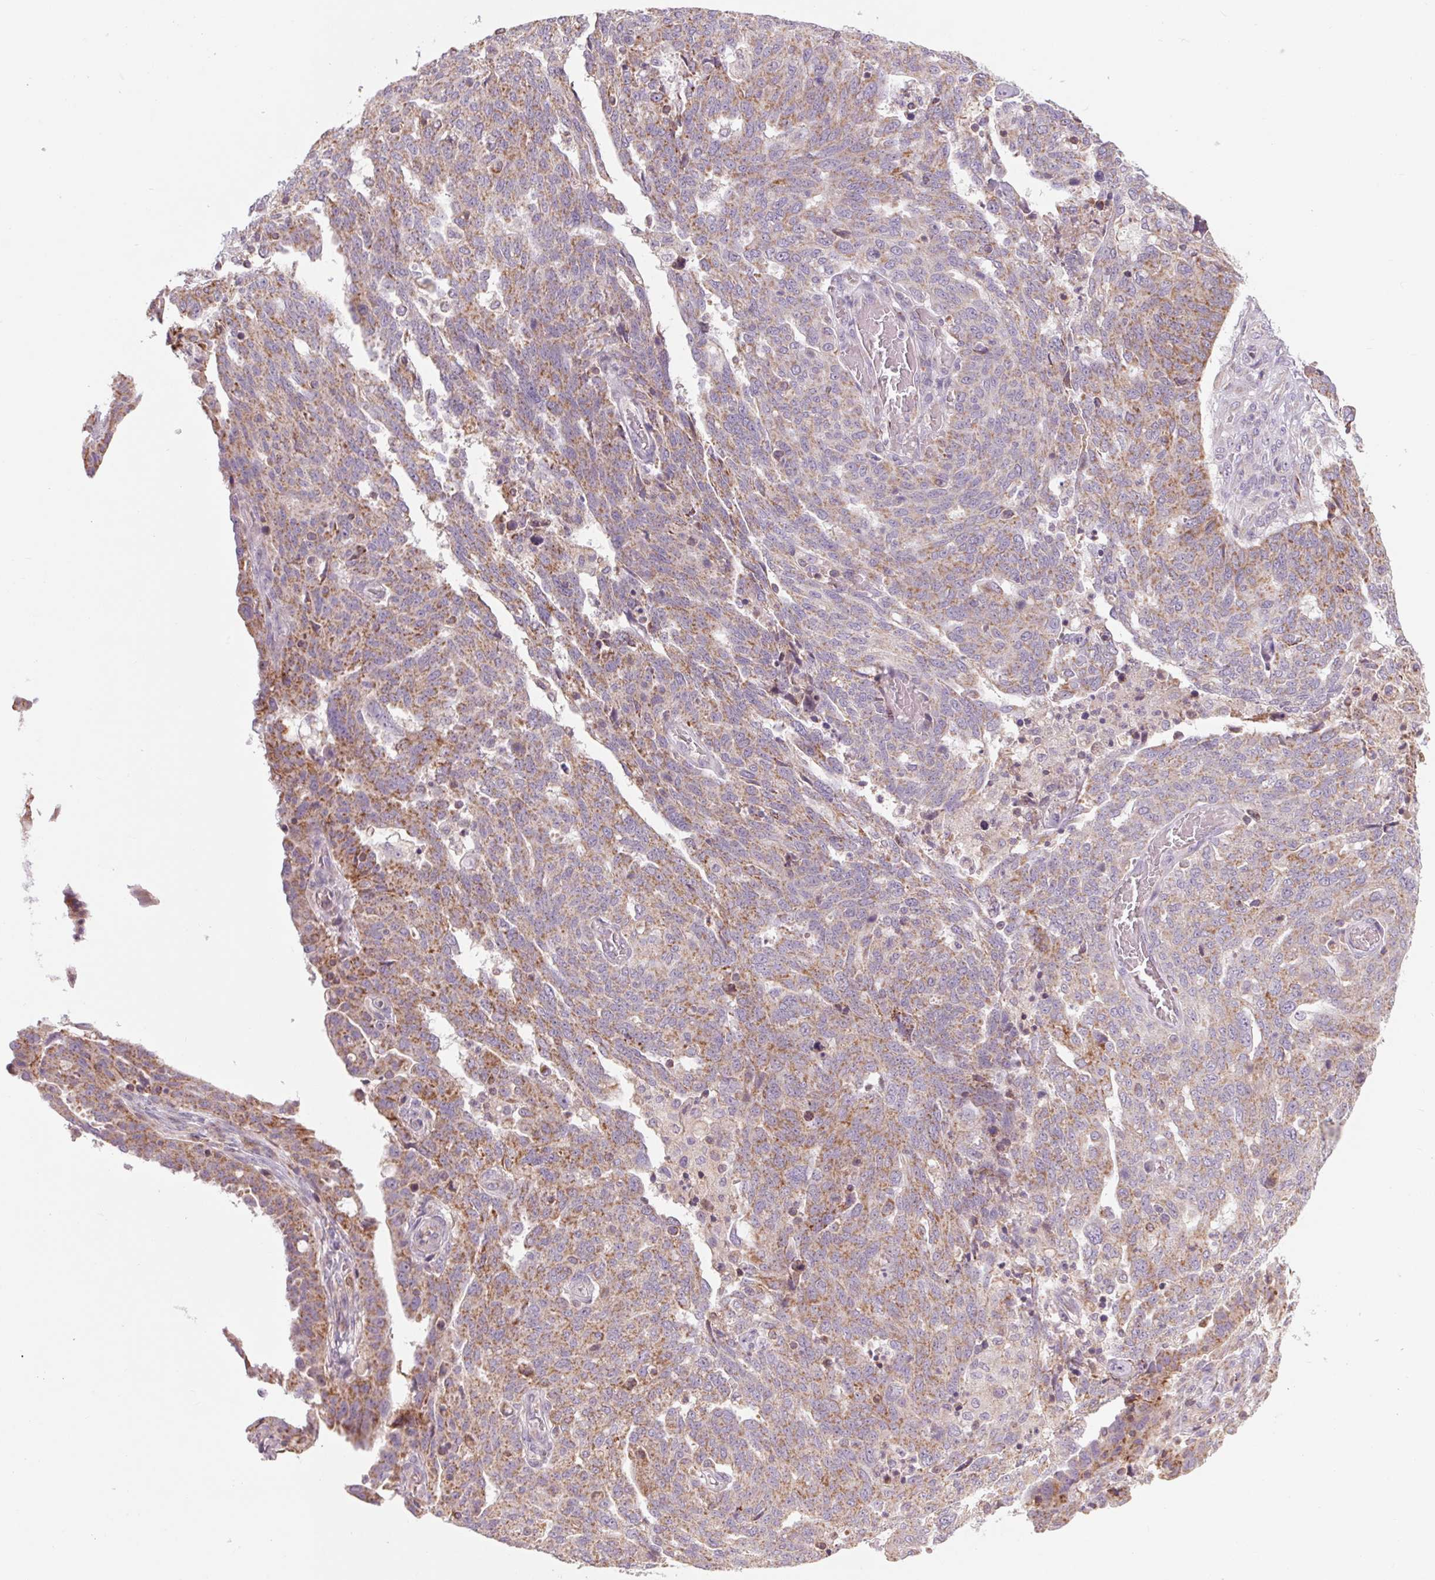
{"staining": {"intensity": "moderate", "quantity": ">75%", "location": "cytoplasmic/membranous"}, "tissue": "ovarian cancer", "cell_type": "Tumor cells", "image_type": "cancer", "snomed": [{"axis": "morphology", "description": "Cystadenocarcinoma, serous, NOS"}, {"axis": "topography", "description": "Ovary"}], "caption": "Immunohistochemical staining of human ovarian serous cystadenocarcinoma exhibits medium levels of moderate cytoplasmic/membranous protein expression in approximately >75% of tumor cells.", "gene": "COX6A1", "patient": {"sex": "female", "age": 67}}